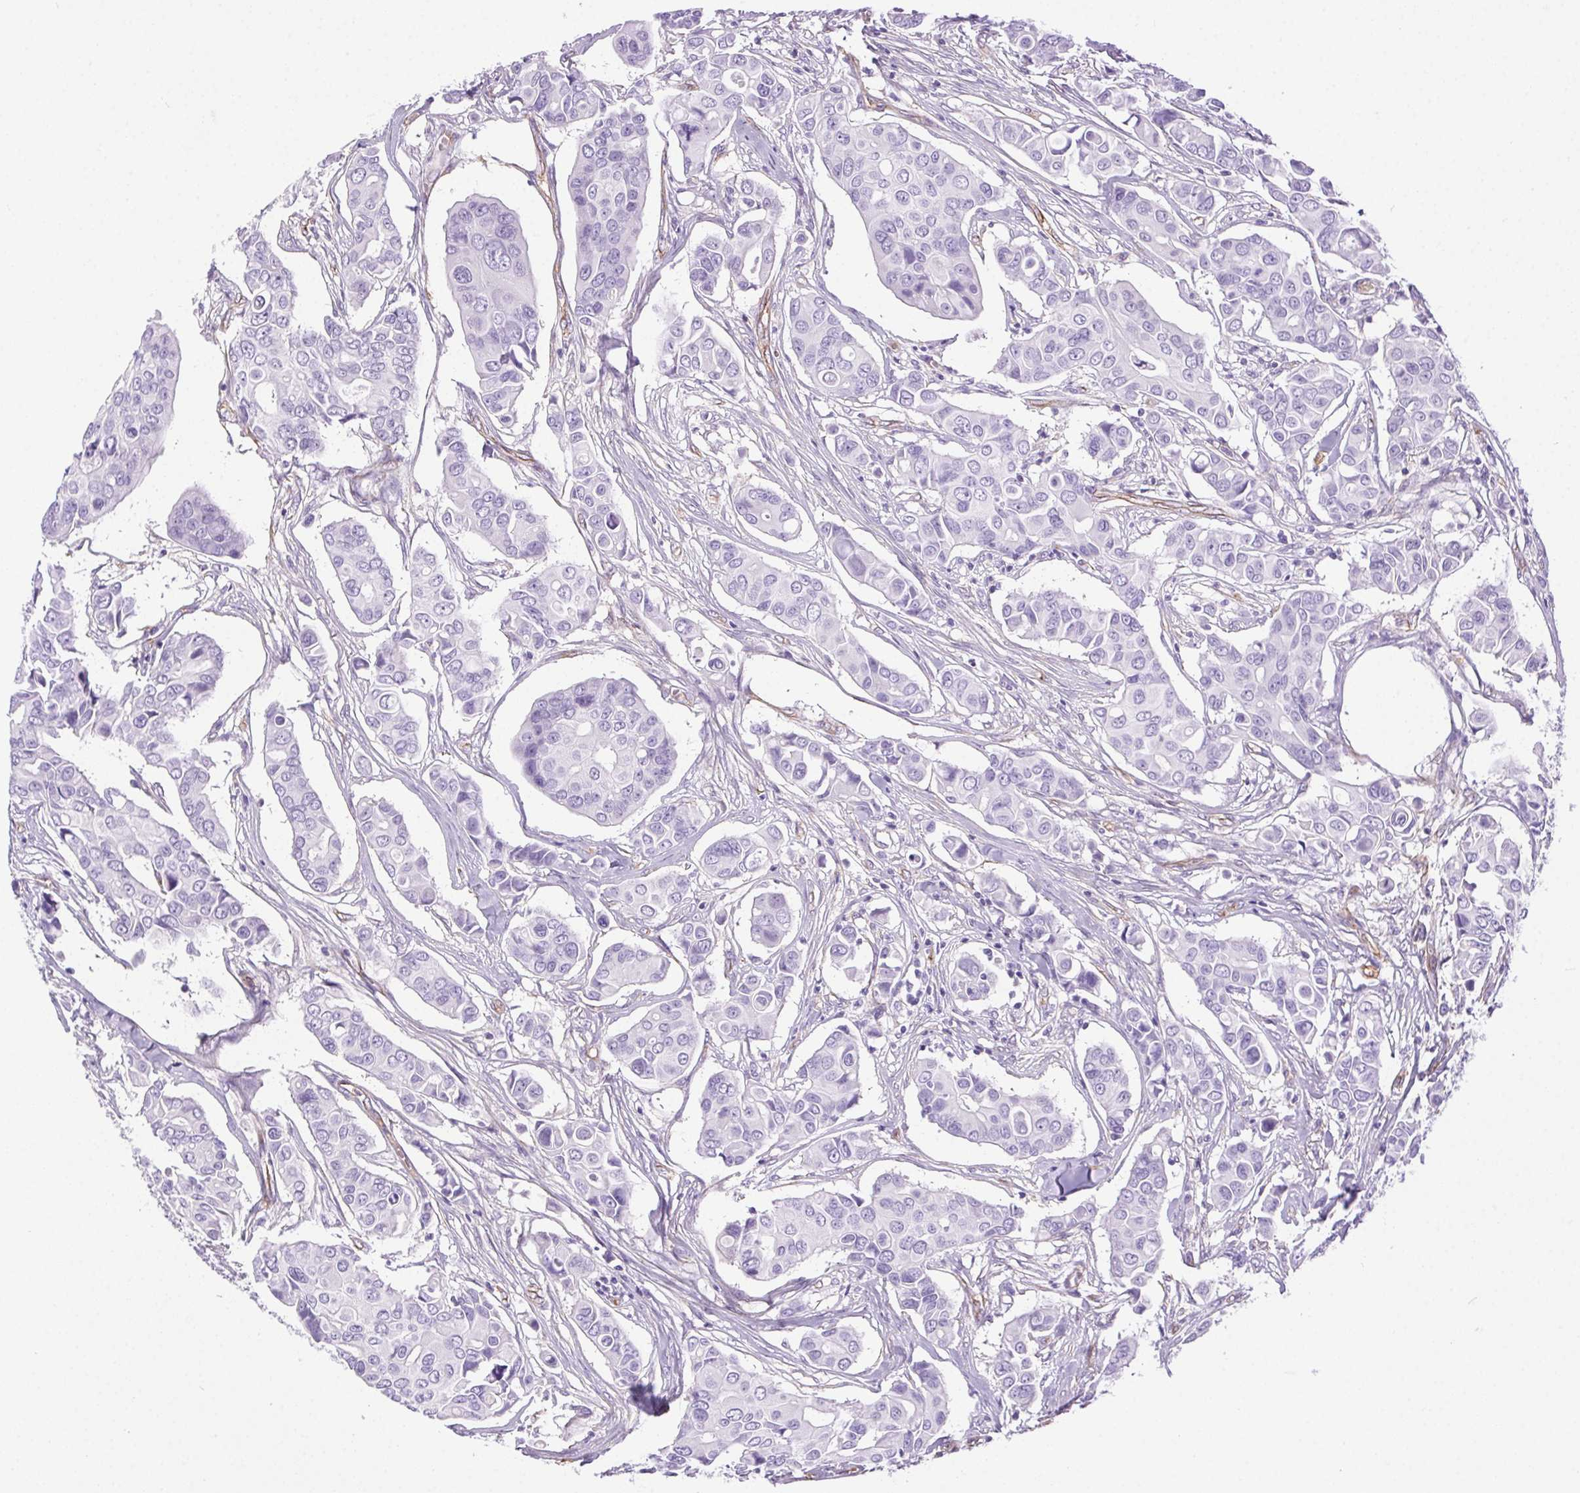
{"staining": {"intensity": "negative", "quantity": "none", "location": "none"}, "tissue": "breast cancer", "cell_type": "Tumor cells", "image_type": "cancer", "snomed": [{"axis": "morphology", "description": "Duct carcinoma"}, {"axis": "topography", "description": "Breast"}], "caption": "An immunohistochemistry micrograph of breast cancer (invasive ductal carcinoma) is shown. There is no staining in tumor cells of breast cancer (invasive ductal carcinoma).", "gene": "SHCBP1L", "patient": {"sex": "female", "age": 54}}